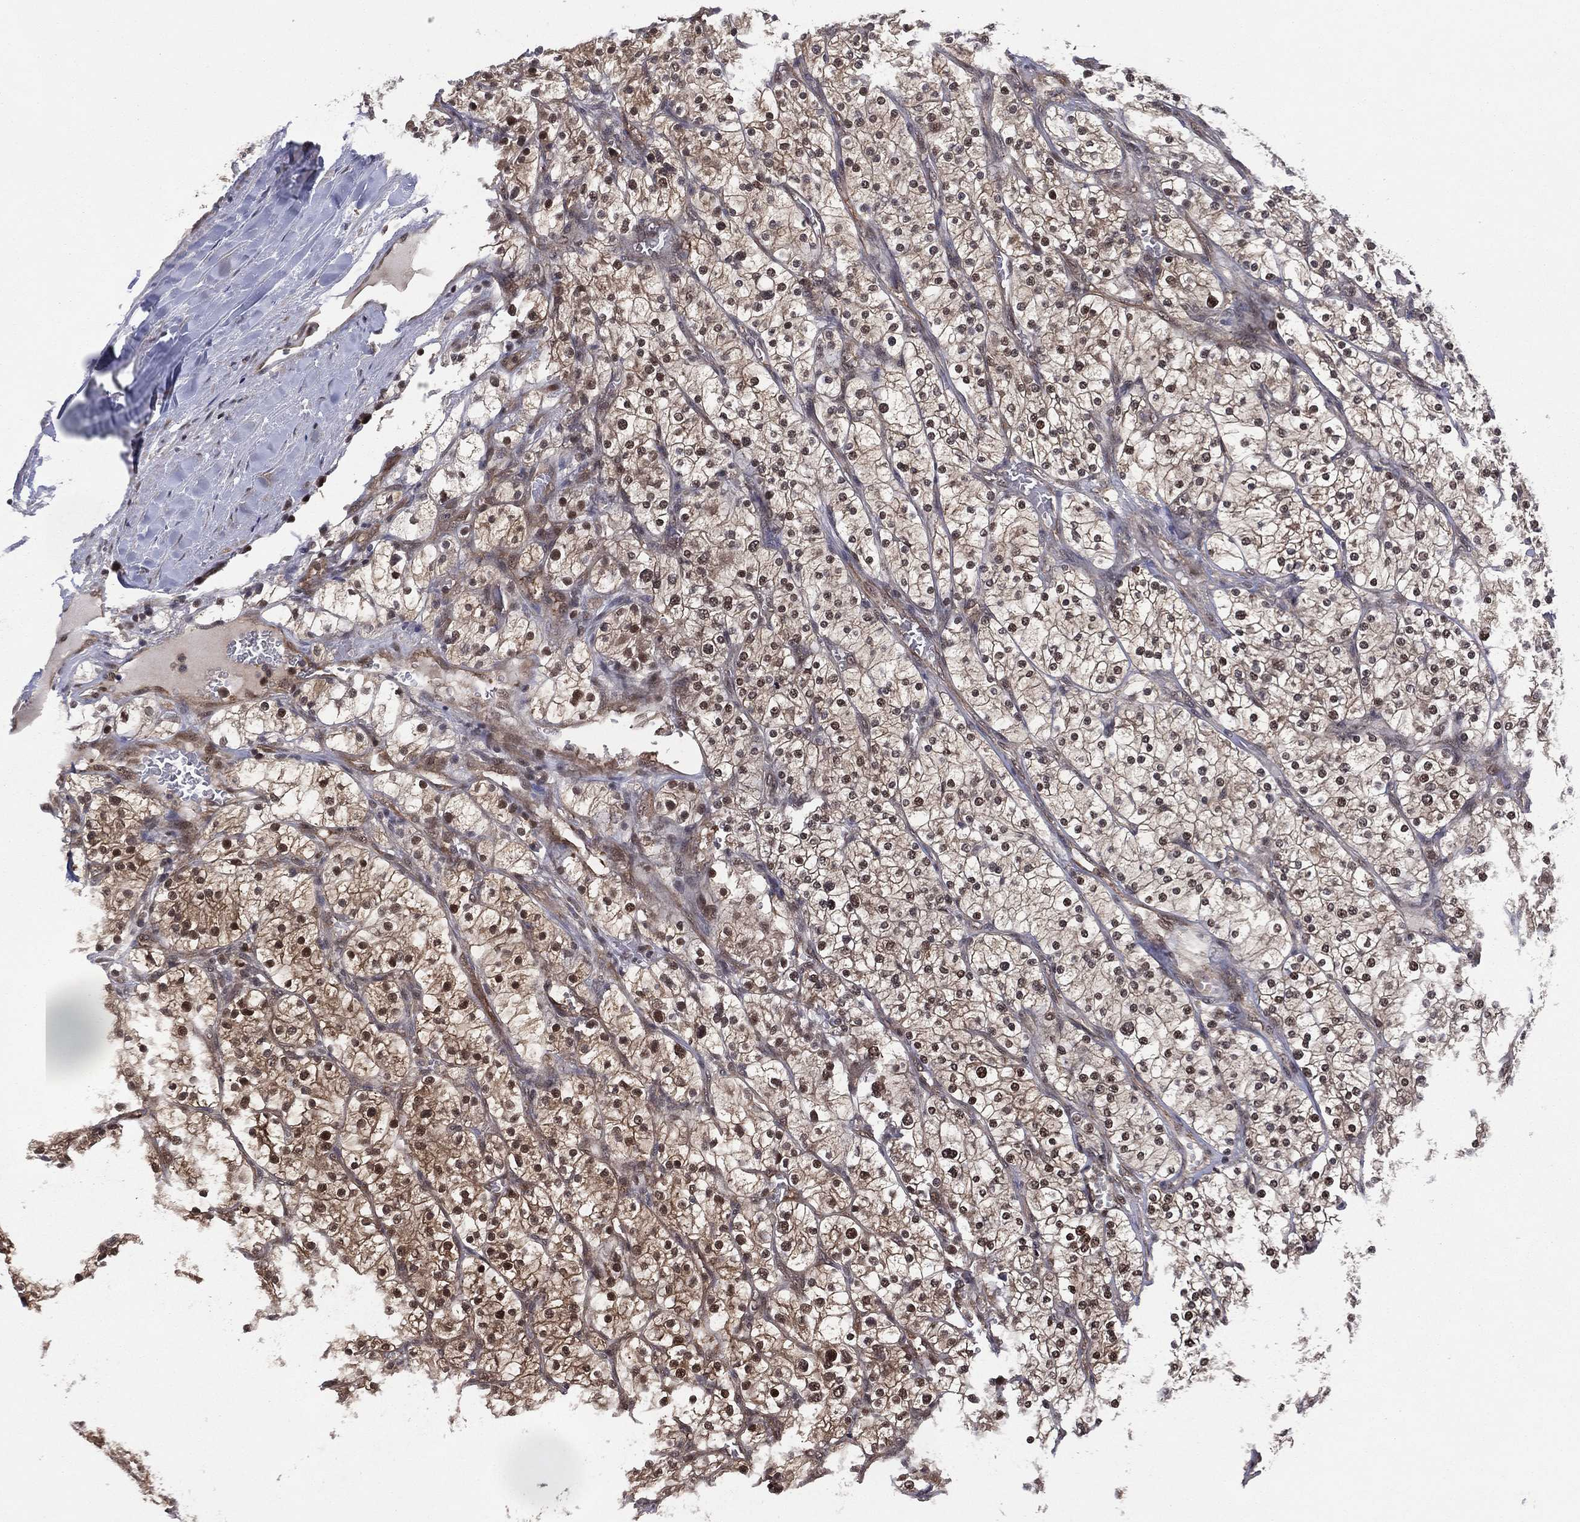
{"staining": {"intensity": "moderate", "quantity": ">75%", "location": "cytoplasmic/membranous,nuclear"}, "tissue": "renal cancer", "cell_type": "Tumor cells", "image_type": "cancer", "snomed": [{"axis": "morphology", "description": "Adenocarcinoma, NOS"}, {"axis": "topography", "description": "Kidney"}], "caption": "Immunohistochemical staining of human renal cancer displays medium levels of moderate cytoplasmic/membranous and nuclear protein positivity in approximately >75% of tumor cells.", "gene": "ICOSLG", "patient": {"sex": "male", "age": 80}}